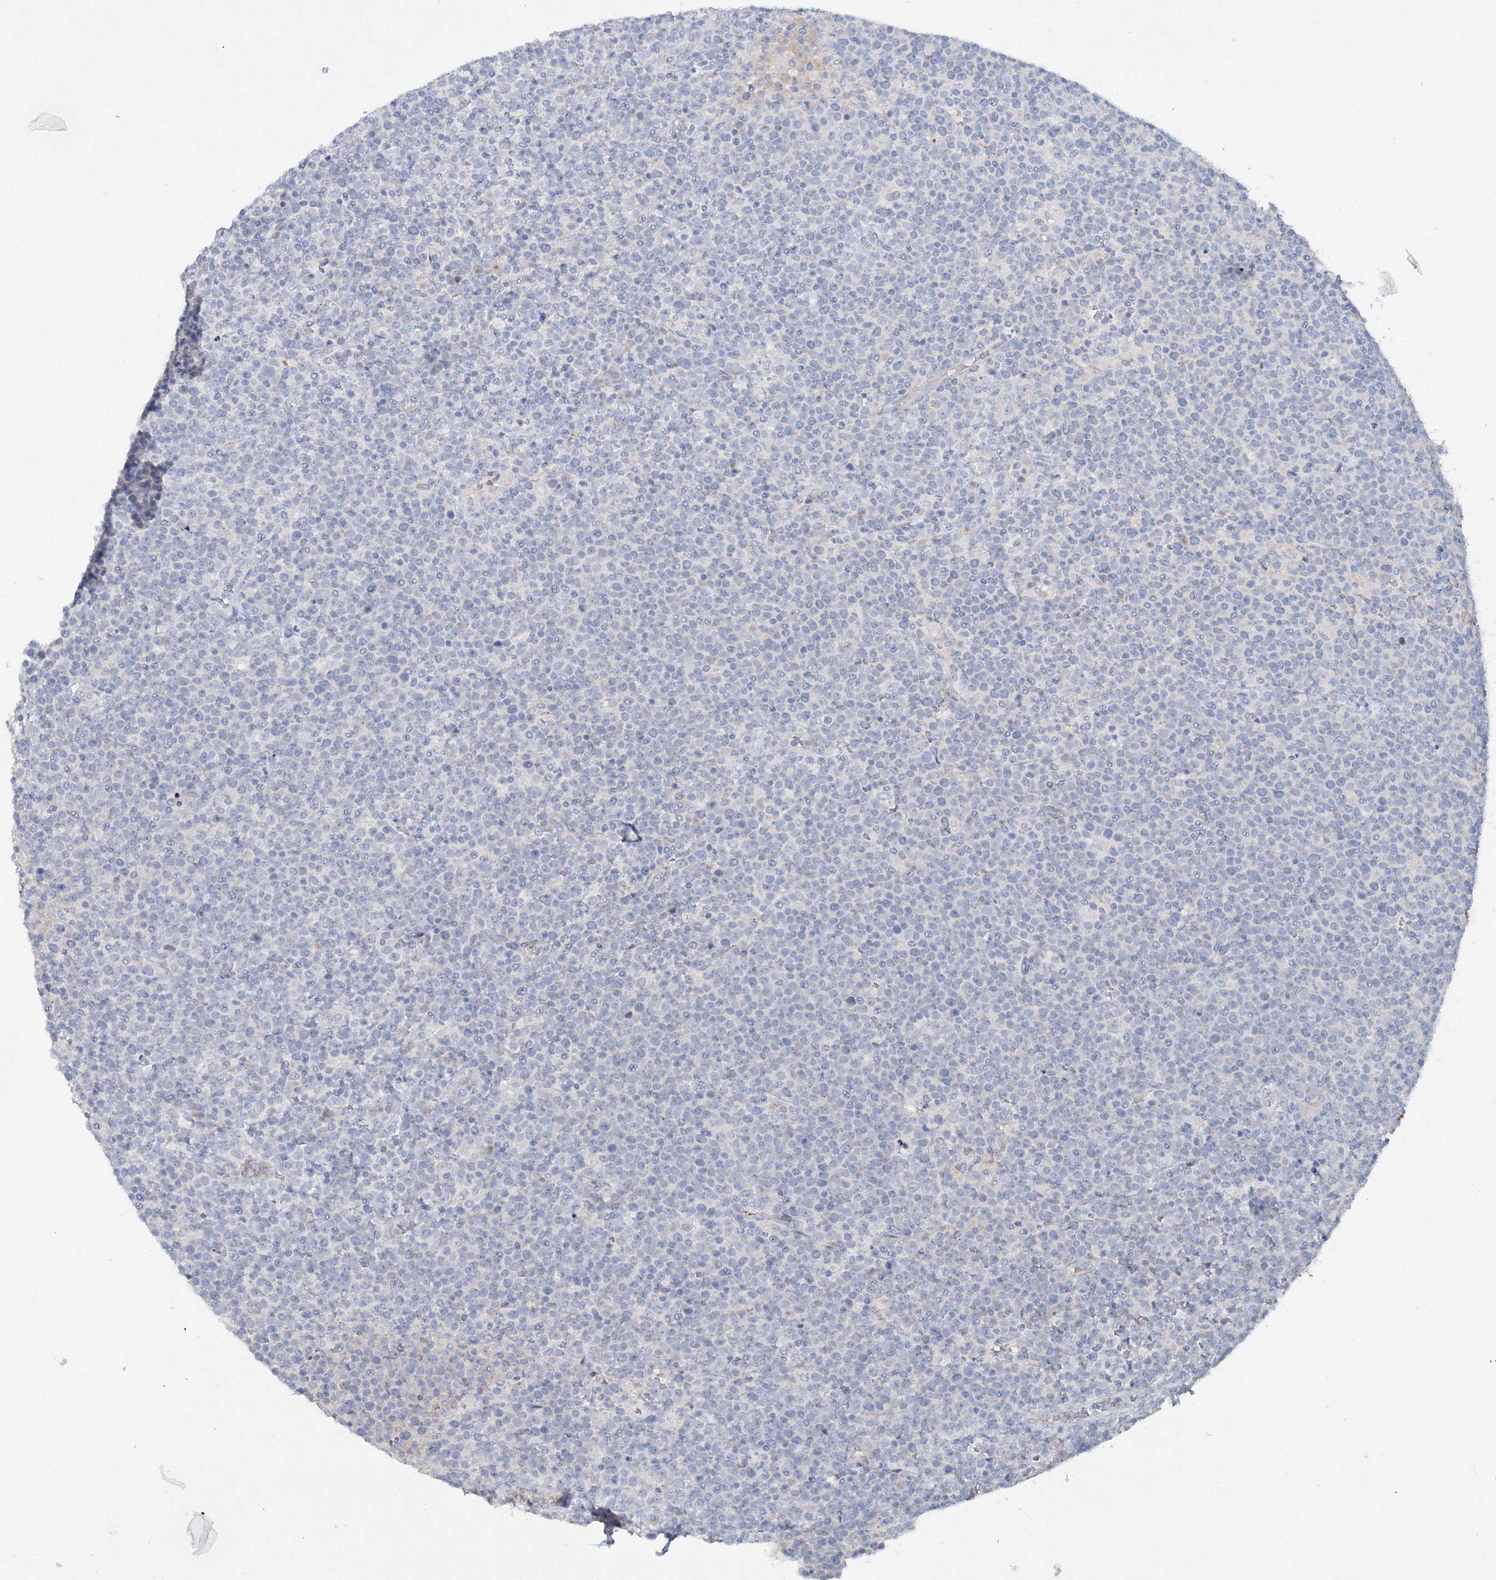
{"staining": {"intensity": "negative", "quantity": "none", "location": "none"}, "tissue": "lymphoma", "cell_type": "Tumor cells", "image_type": "cancer", "snomed": [{"axis": "morphology", "description": "Malignant lymphoma, non-Hodgkin's type, High grade"}, {"axis": "topography", "description": "Lymph node"}], "caption": "Malignant lymphoma, non-Hodgkin's type (high-grade) stained for a protein using immunohistochemistry exhibits no staining tumor cells.", "gene": "RFX6", "patient": {"sex": "male", "age": 61}}